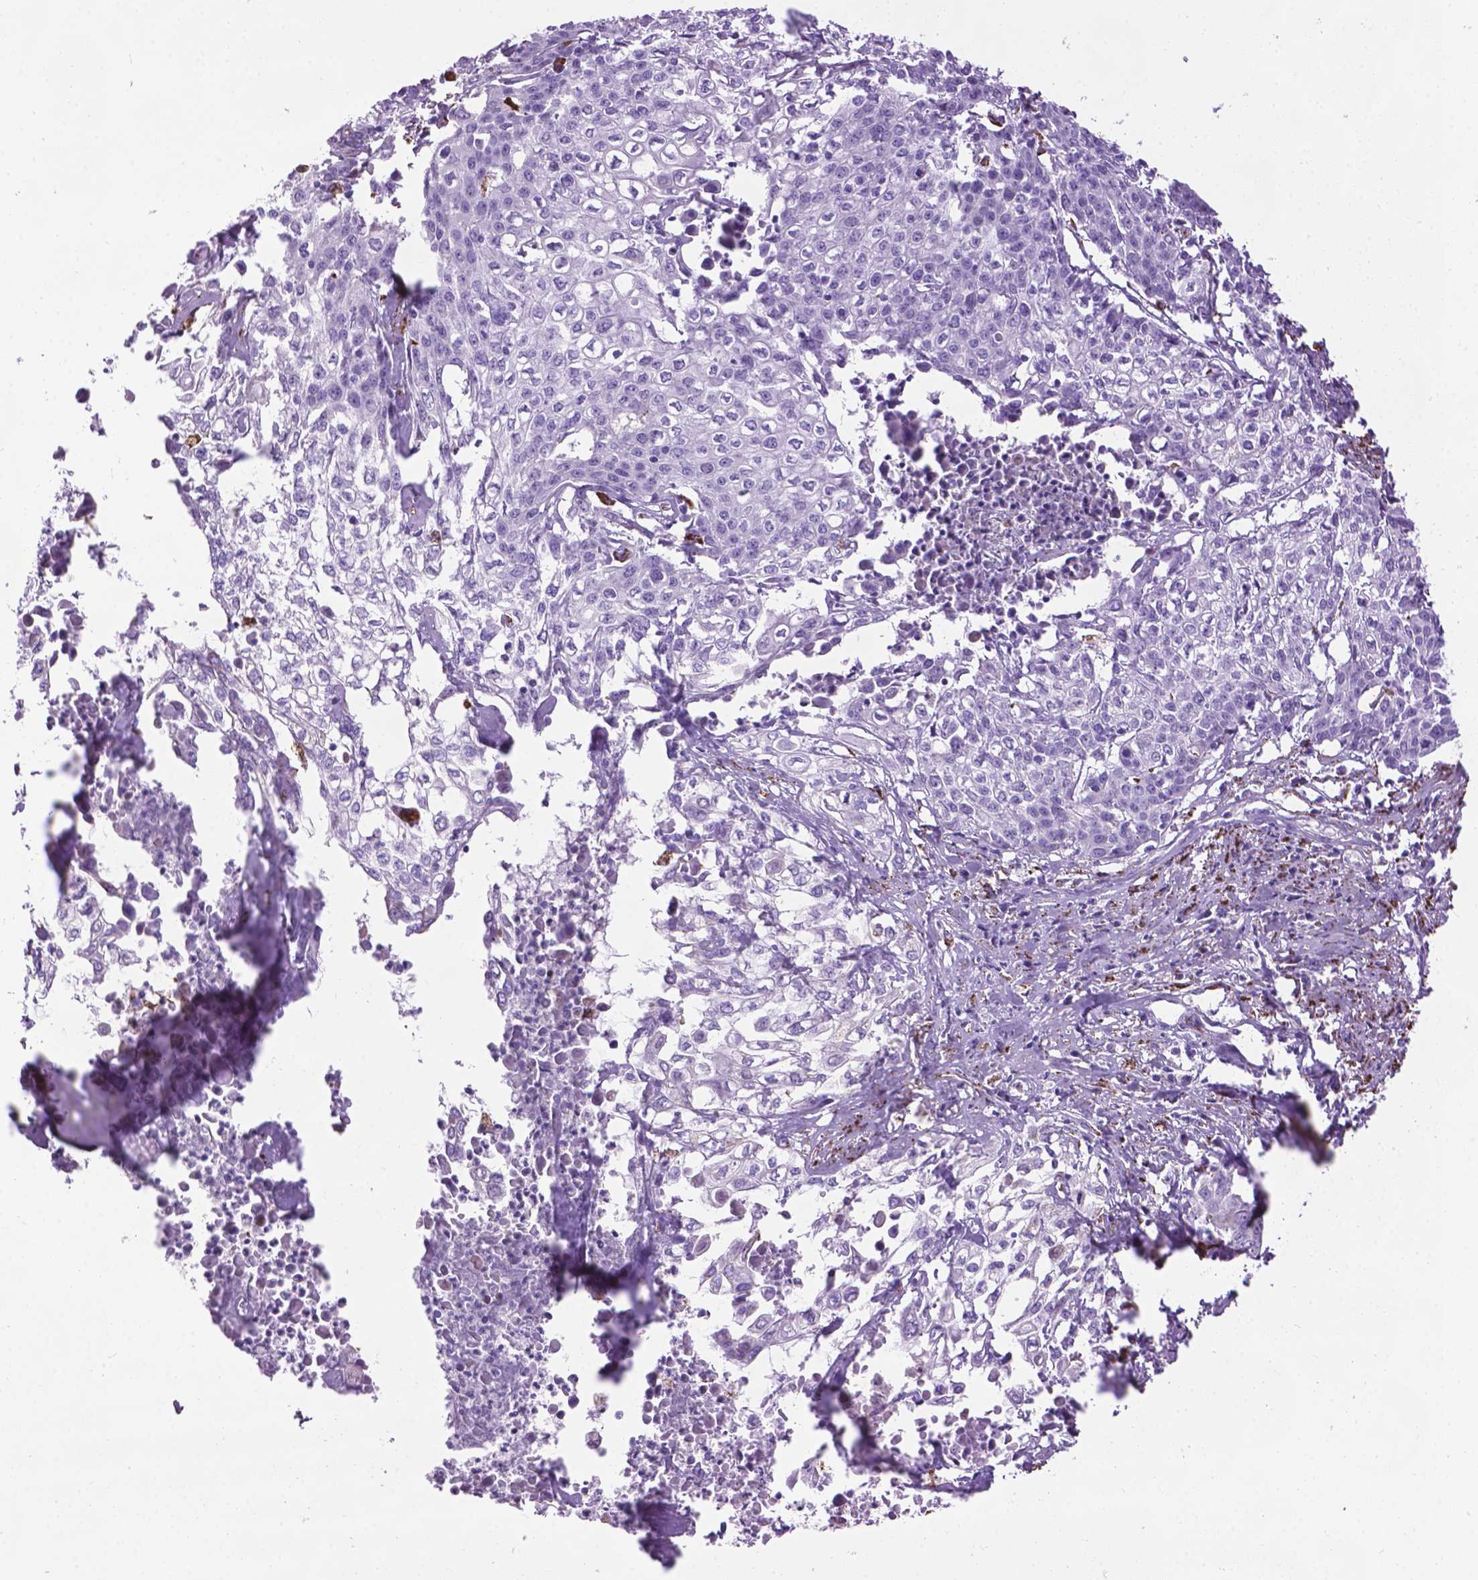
{"staining": {"intensity": "negative", "quantity": "none", "location": "none"}, "tissue": "cervical cancer", "cell_type": "Tumor cells", "image_type": "cancer", "snomed": [{"axis": "morphology", "description": "Squamous cell carcinoma, NOS"}, {"axis": "topography", "description": "Cervix"}], "caption": "IHC micrograph of neoplastic tissue: squamous cell carcinoma (cervical) stained with DAB reveals no significant protein staining in tumor cells. (DAB (3,3'-diaminobenzidine) immunohistochemistry (IHC) visualized using brightfield microscopy, high magnification).", "gene": "TMEM132E", "patient": {"sex": "female", "age": 39}}